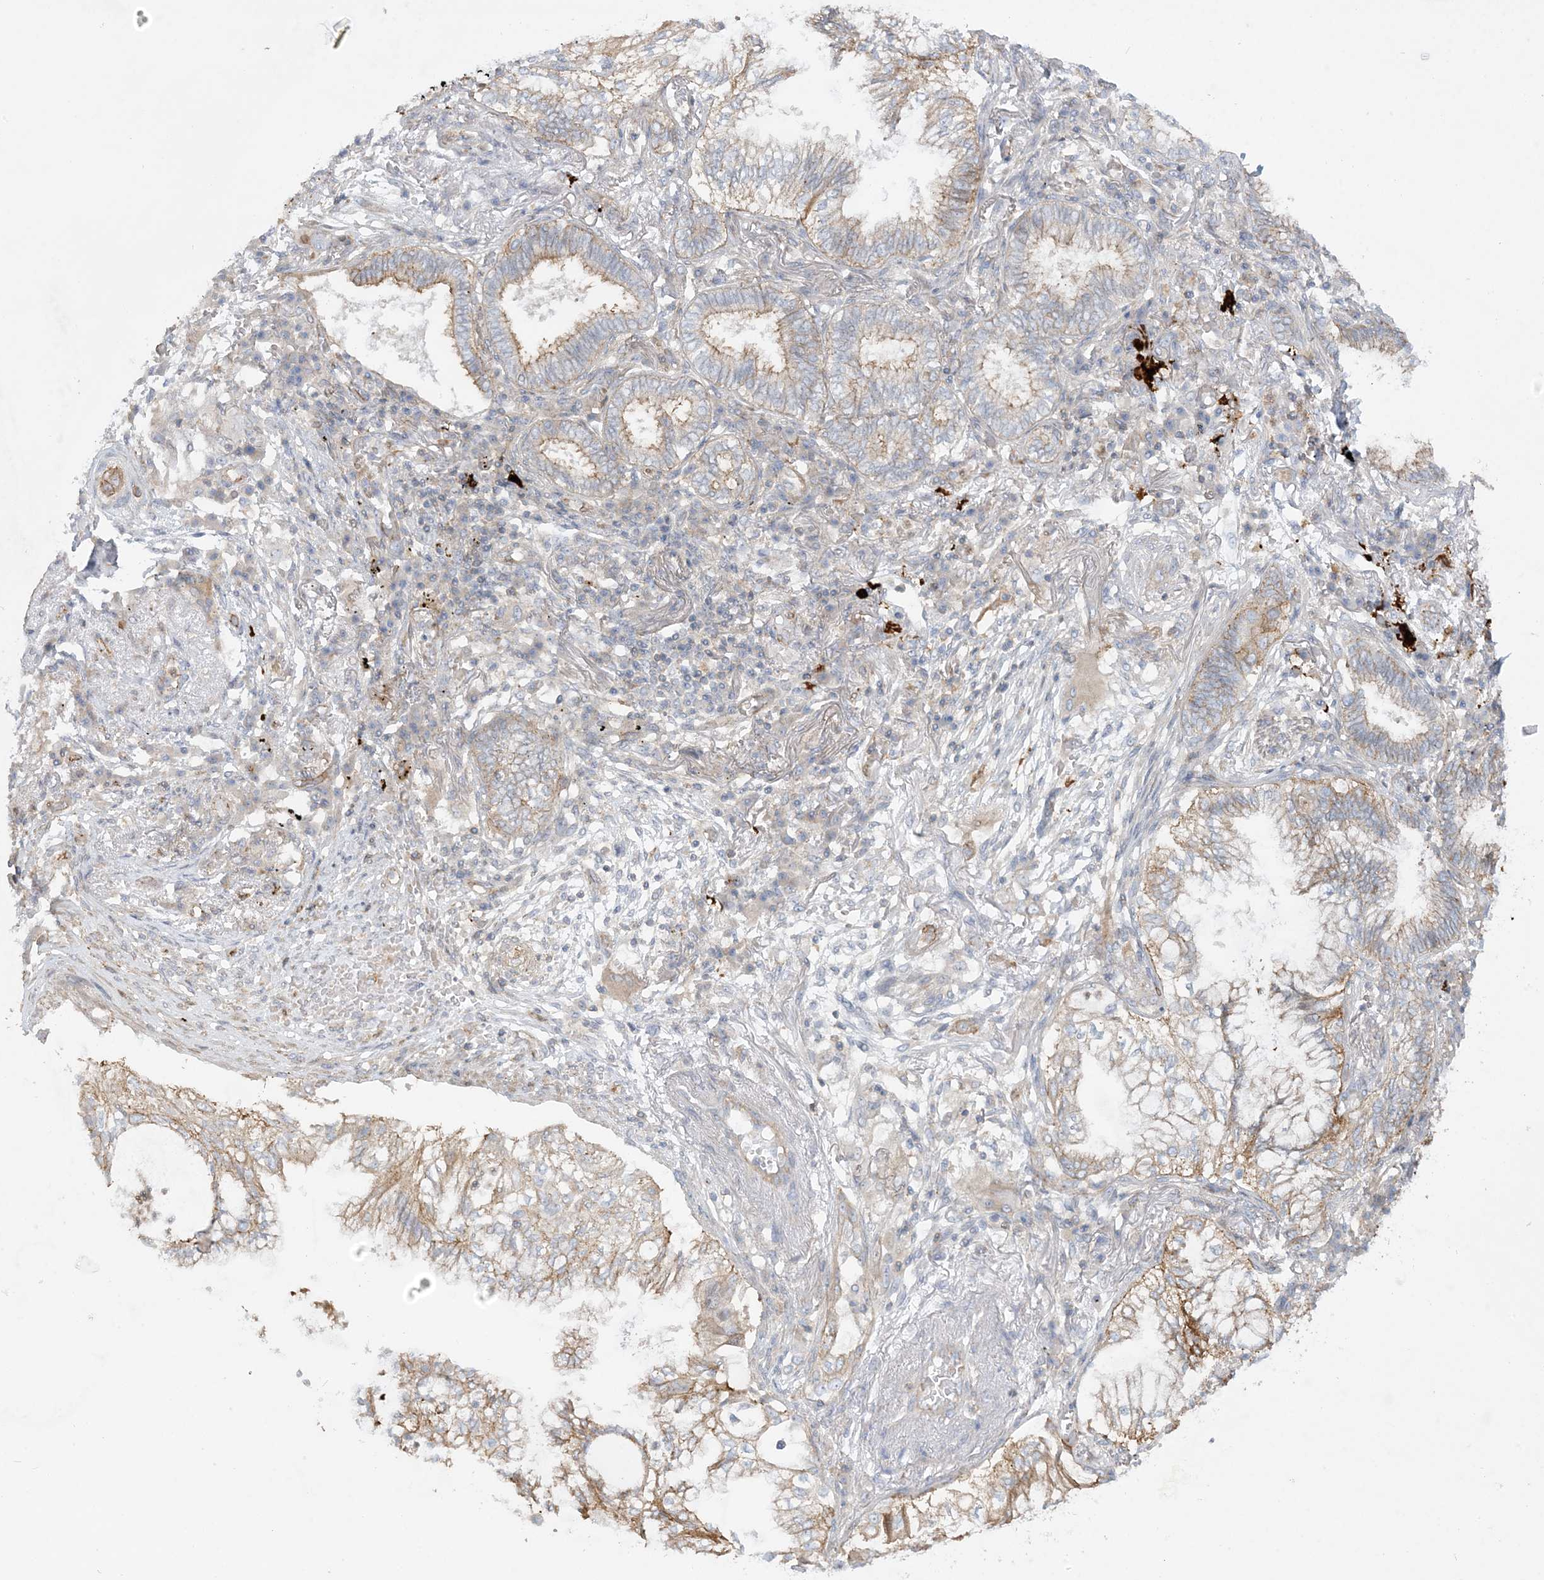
{"staining": {"intensity": "moderate", "quantity": "25%-75%", "location": "cytoplasmic/membranous"}, "tissue": "lung cancer", "cell_type": "Tumor cells", "image_type": "cancer", "snomed": [{"axis": "morphology", "description": "Adenocarcinoma, NOS"}, {"axis": "topography", "description": "Lung"}], "caption": "Immunohistochemical staining of human lung cancer (adenocarcinoma) shows medium levels of moderate cytoplasmic/membranous positivity in approximately 25%-75% of tumor cells.", "gene": "ICMT", "patient": {"sex": "female", "age": 70}}